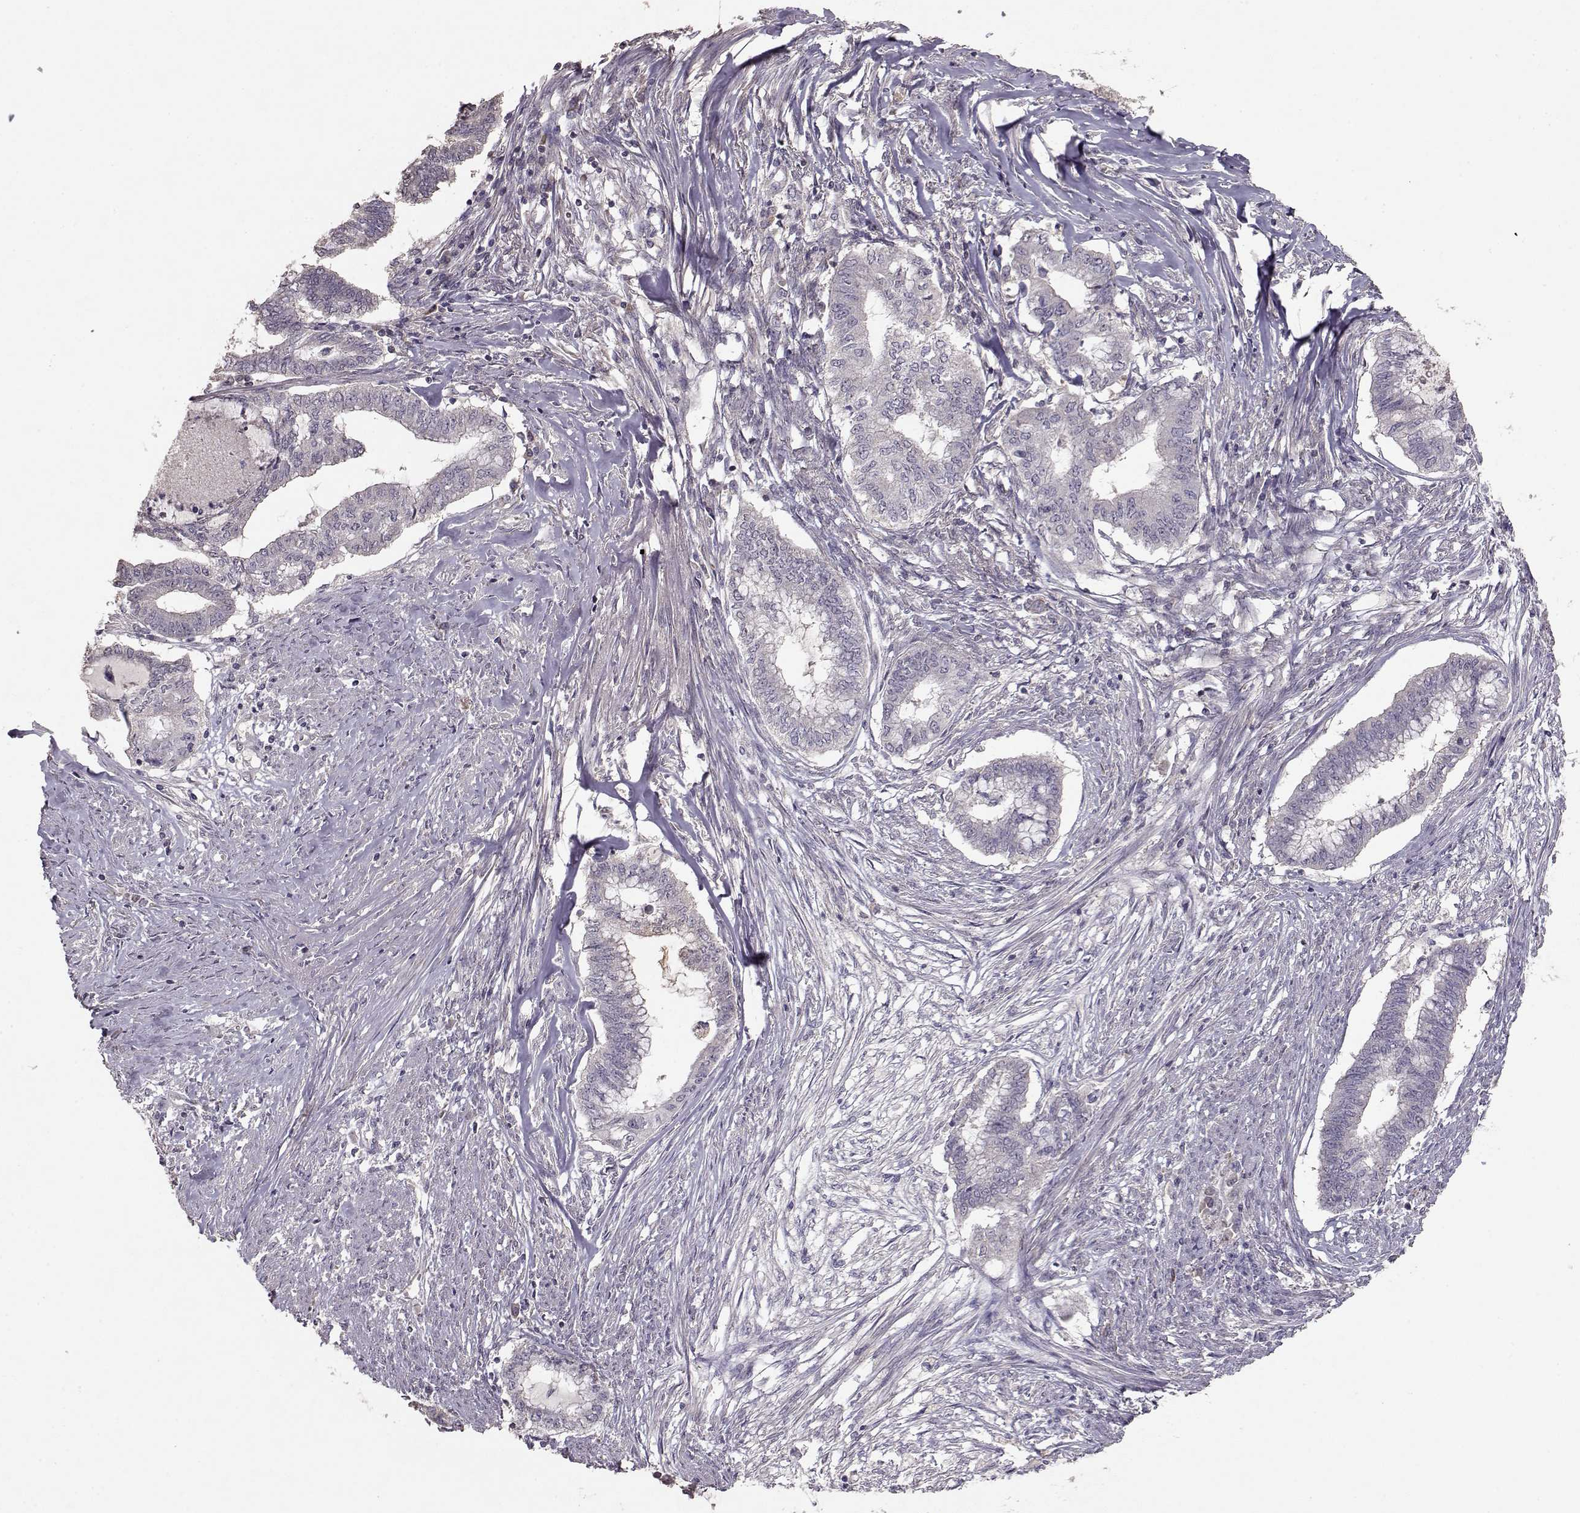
{"staining": {"intensity": "negative", "quantity": "none", "location": "none"}, "tissue": "endometrial cancer", "cell_type": "Tumor cells", "image_type": "cancer", "snomed": [{"axis": "morphology", "description": "Adenocarcinoma, NOS"}, {"axis": "topography", "description": "Endometrium"}], "caption": "Immunohistochemical staining of endometrial adenocarcinoma demonstrates no significant positivity in tumor cells. (Stains: DAB IHC with hematoxylin counter stain, Microscopy: brightfield microscopy at high magnification).", "gene": "PMCH", "patient": {"sex": "female", "age": 79}}